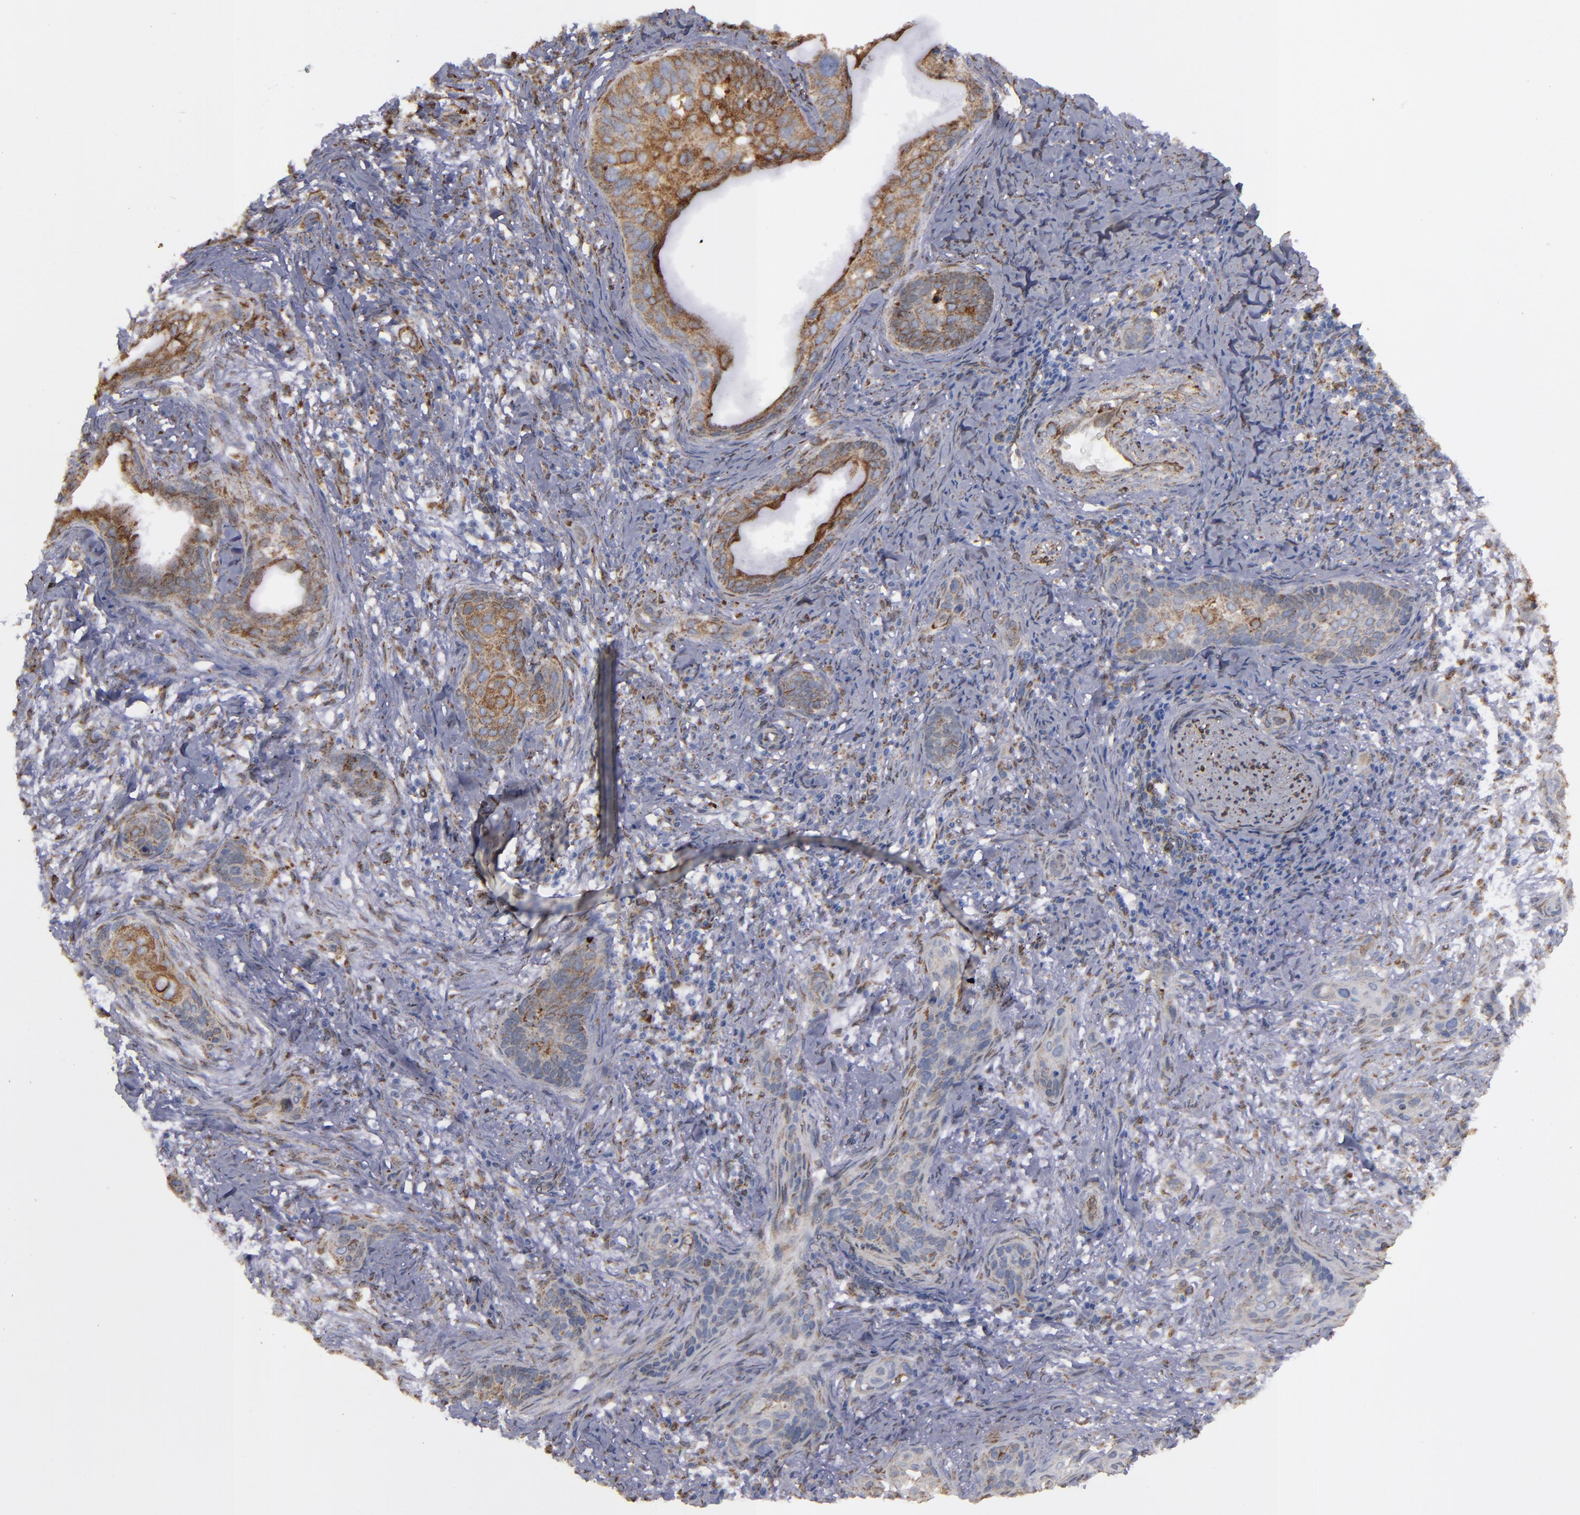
{"staining": {"intensity": "moderate", "quantity": ">75%", "location": "cytoplasmic/membranous"}, "tissue": "cervical cancer", "cell_type": "Tumor cells", "image_type": "cancer", "snomed": [{"axis": "morphology", "description": "Squamous cell carcinoma, NOS"}, {"axis": "topography", "description": "Cervix"}], "caption": "Protein analysis of squamous cell carcinoma (cervical) tissue reveals moderate cytoplasmic/membranous expression in about >75% of tumor cells.", "gene": "ERLIN2", "patient": {"sex": "female", "age": 33}}